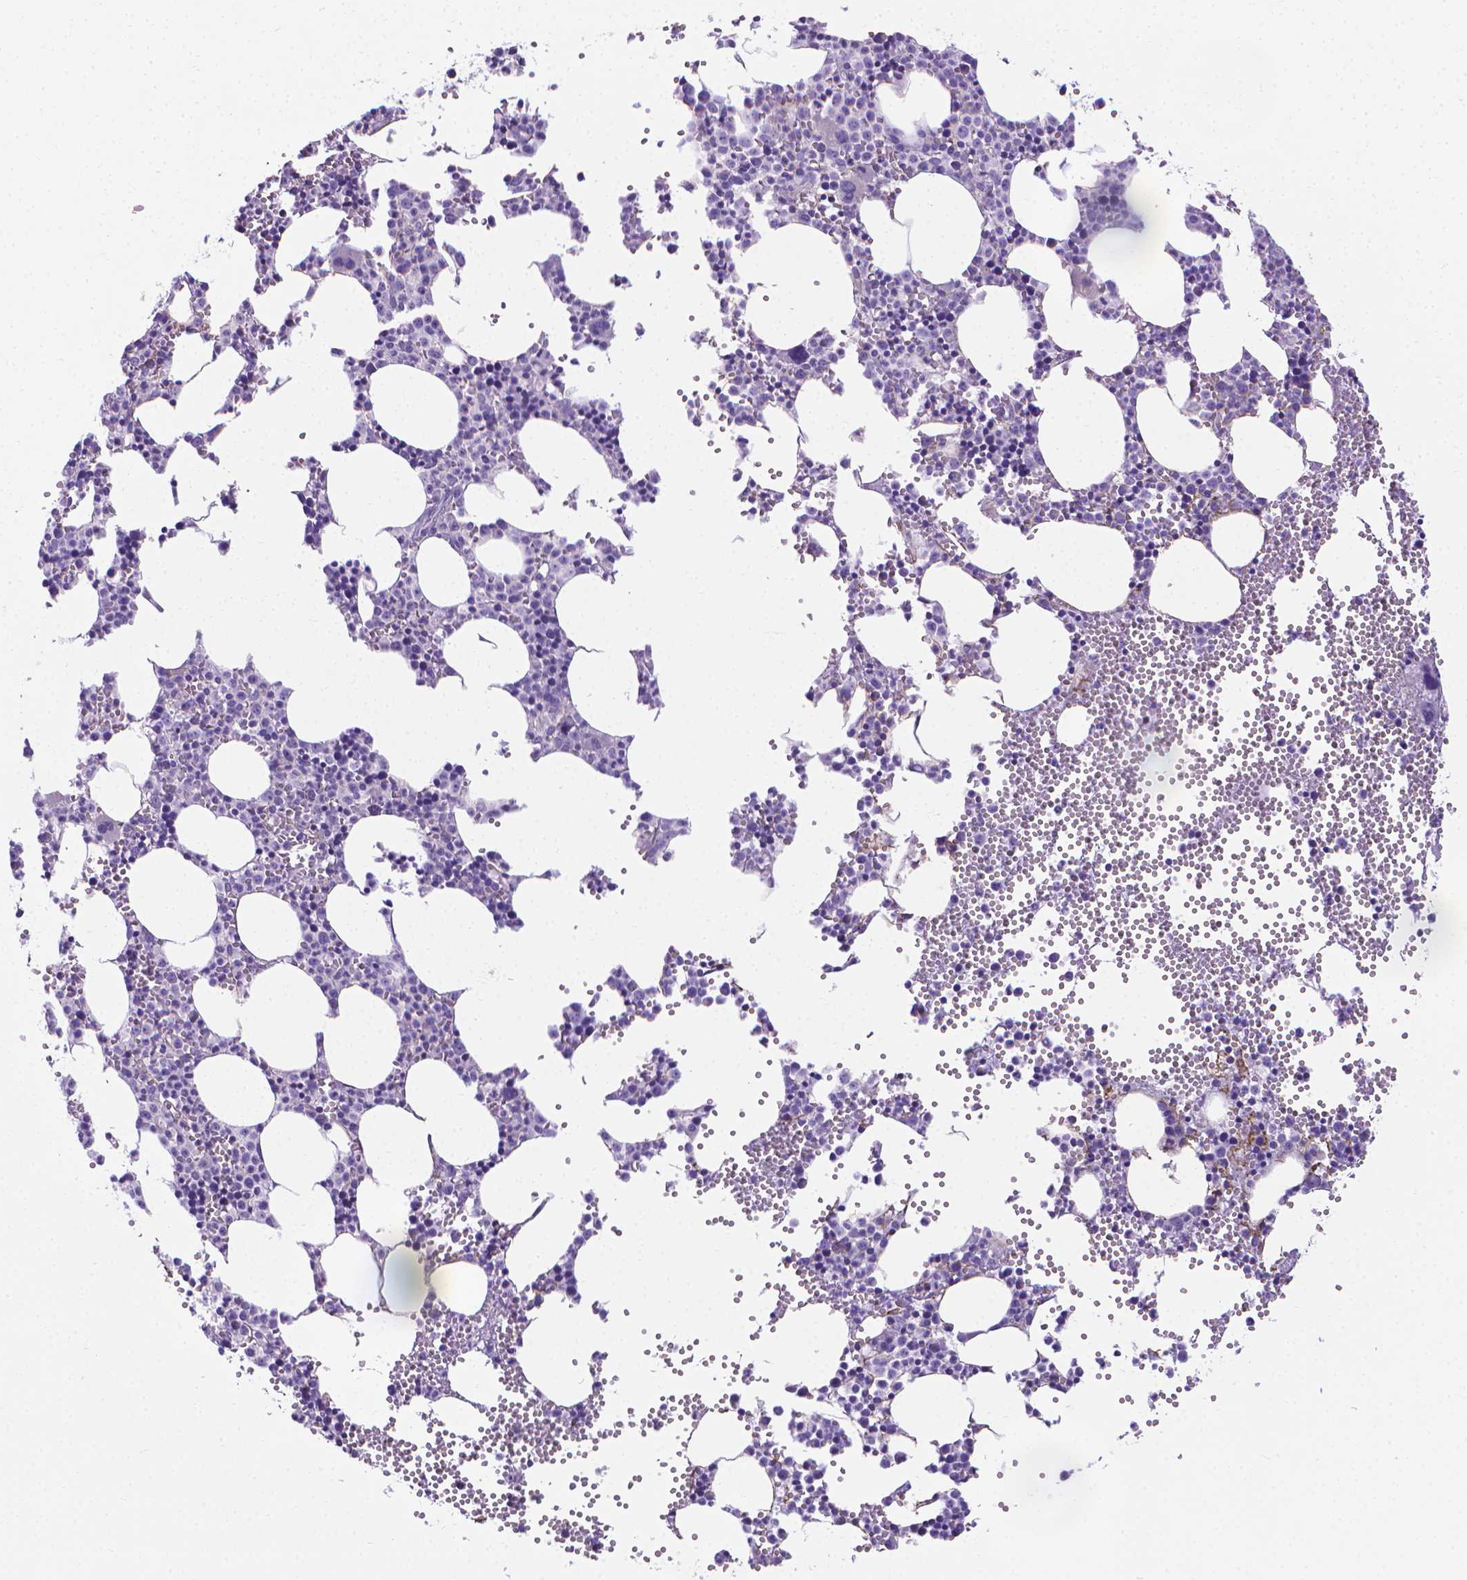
{"staining": {"intensity": "negative", "quantity": "none", "location": "none"}, "tissue": "bone marrow", "cell_type": "Hematopoietic cells", "image_type": "normal", "snomed": [{"axis": "morphology", "description": "Normal tissue, NOS"}, {"axis": "topography", "description": "Bone marrow"}], "caption": "DAB (3,3'-diaminobenzidine) immunohistochemical staining of unremarkable bone marrow displays no significant expression in hematopoietic cells.", "gene": "MFAP2", "patient": {"sex": "male", "age": 89}}